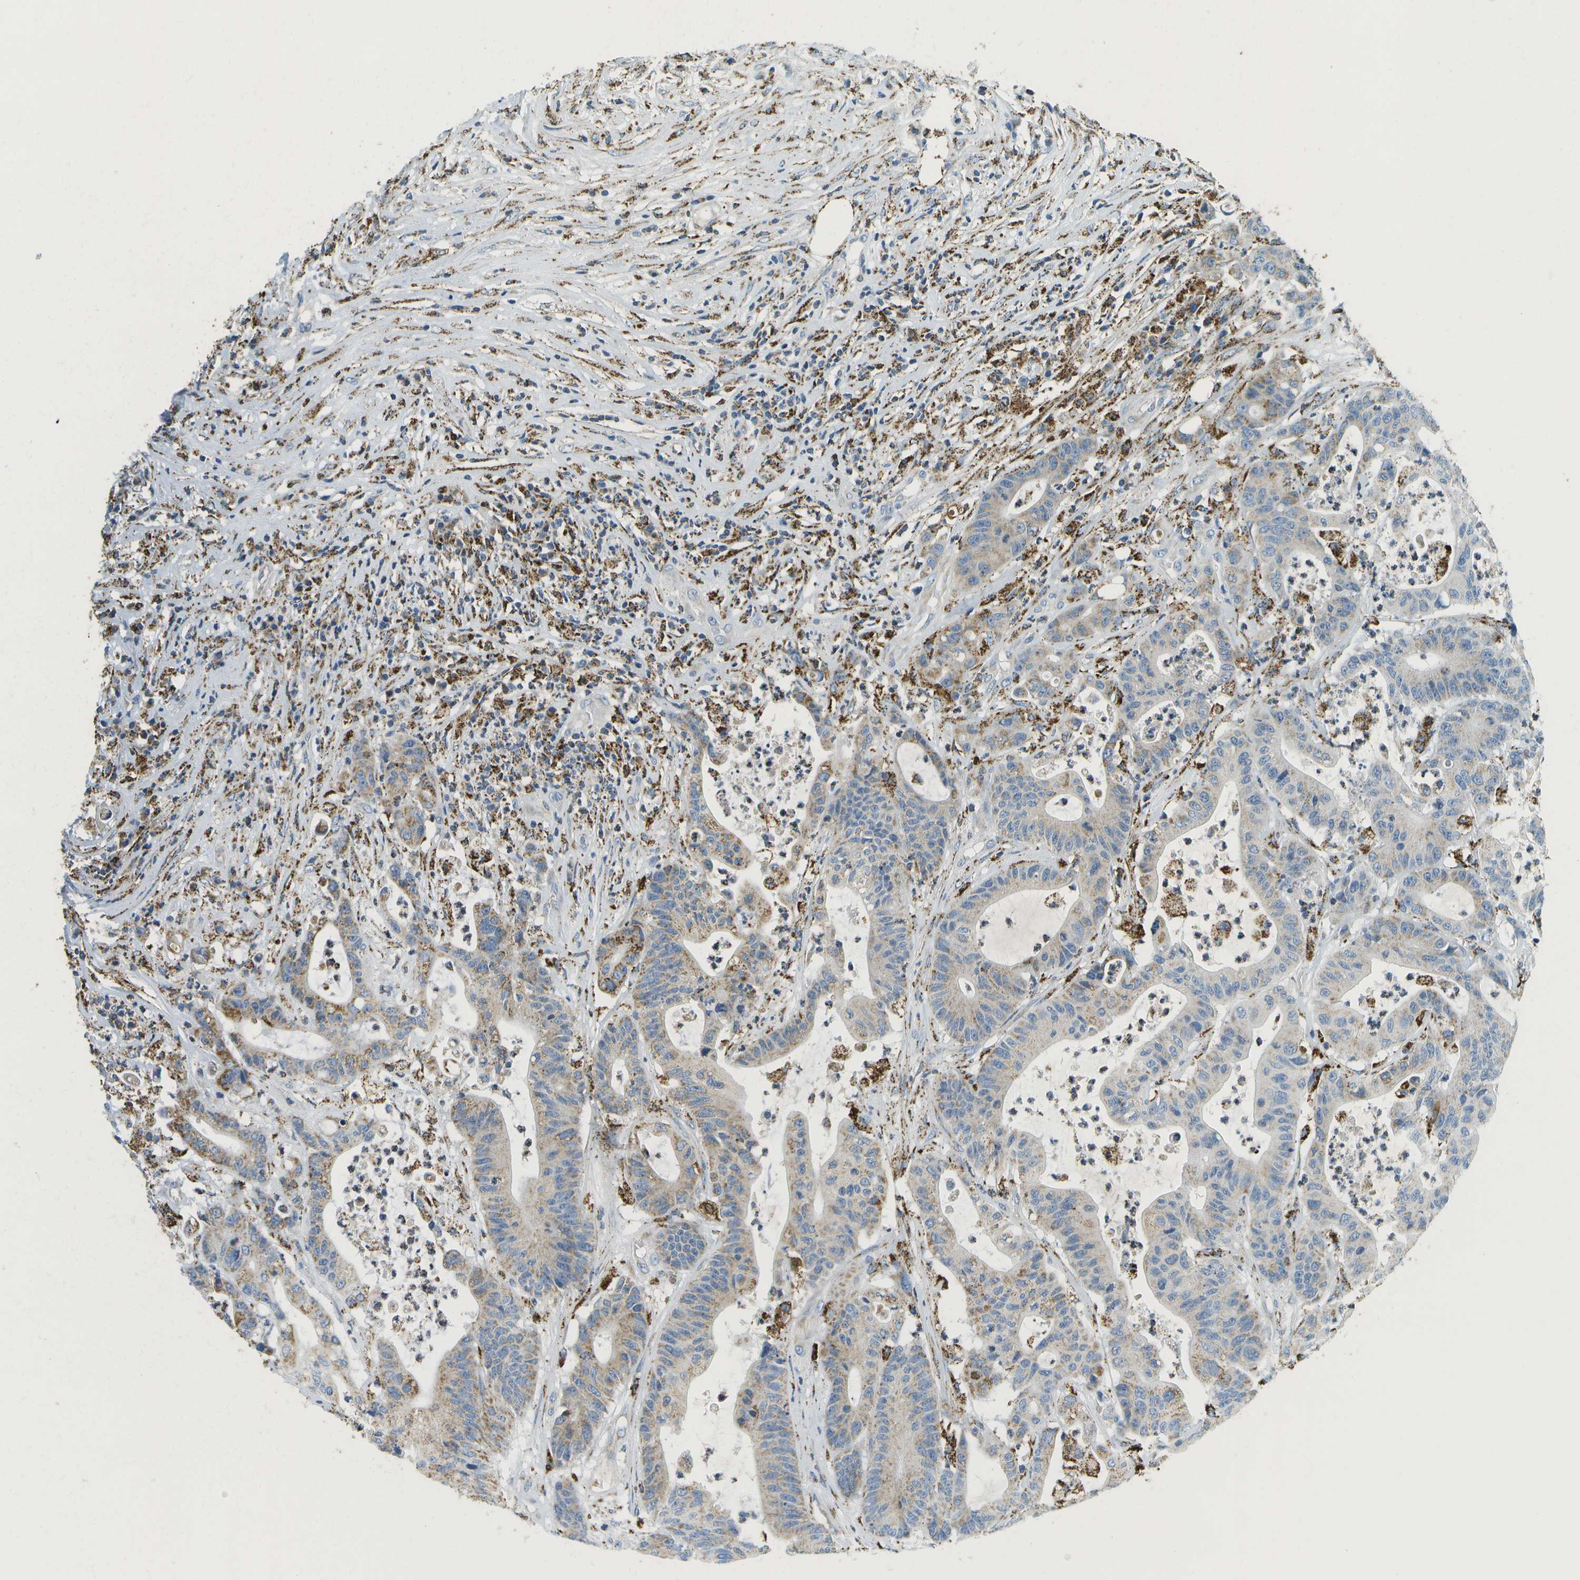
{"staining": {"intensity": "moderate", "quantity": "<25%", "location": "cytoplasmic/membranous"}, "tissue": "colorectal cancer", "cell_type": "Tumor cells", "image_type": "cancer", "snomed": [{"axis": "morphology", "description": "Adenocarcinoma, NOS"}, {"axis": "topography", "description": "Colon"}], "caption": "A brown stain labels moderate cytoplasmic/membranous expression of a protein in colorectal cancer tumor cells.", "gene": "HLCS", "patient": {"sex": "female", "age": 84}}